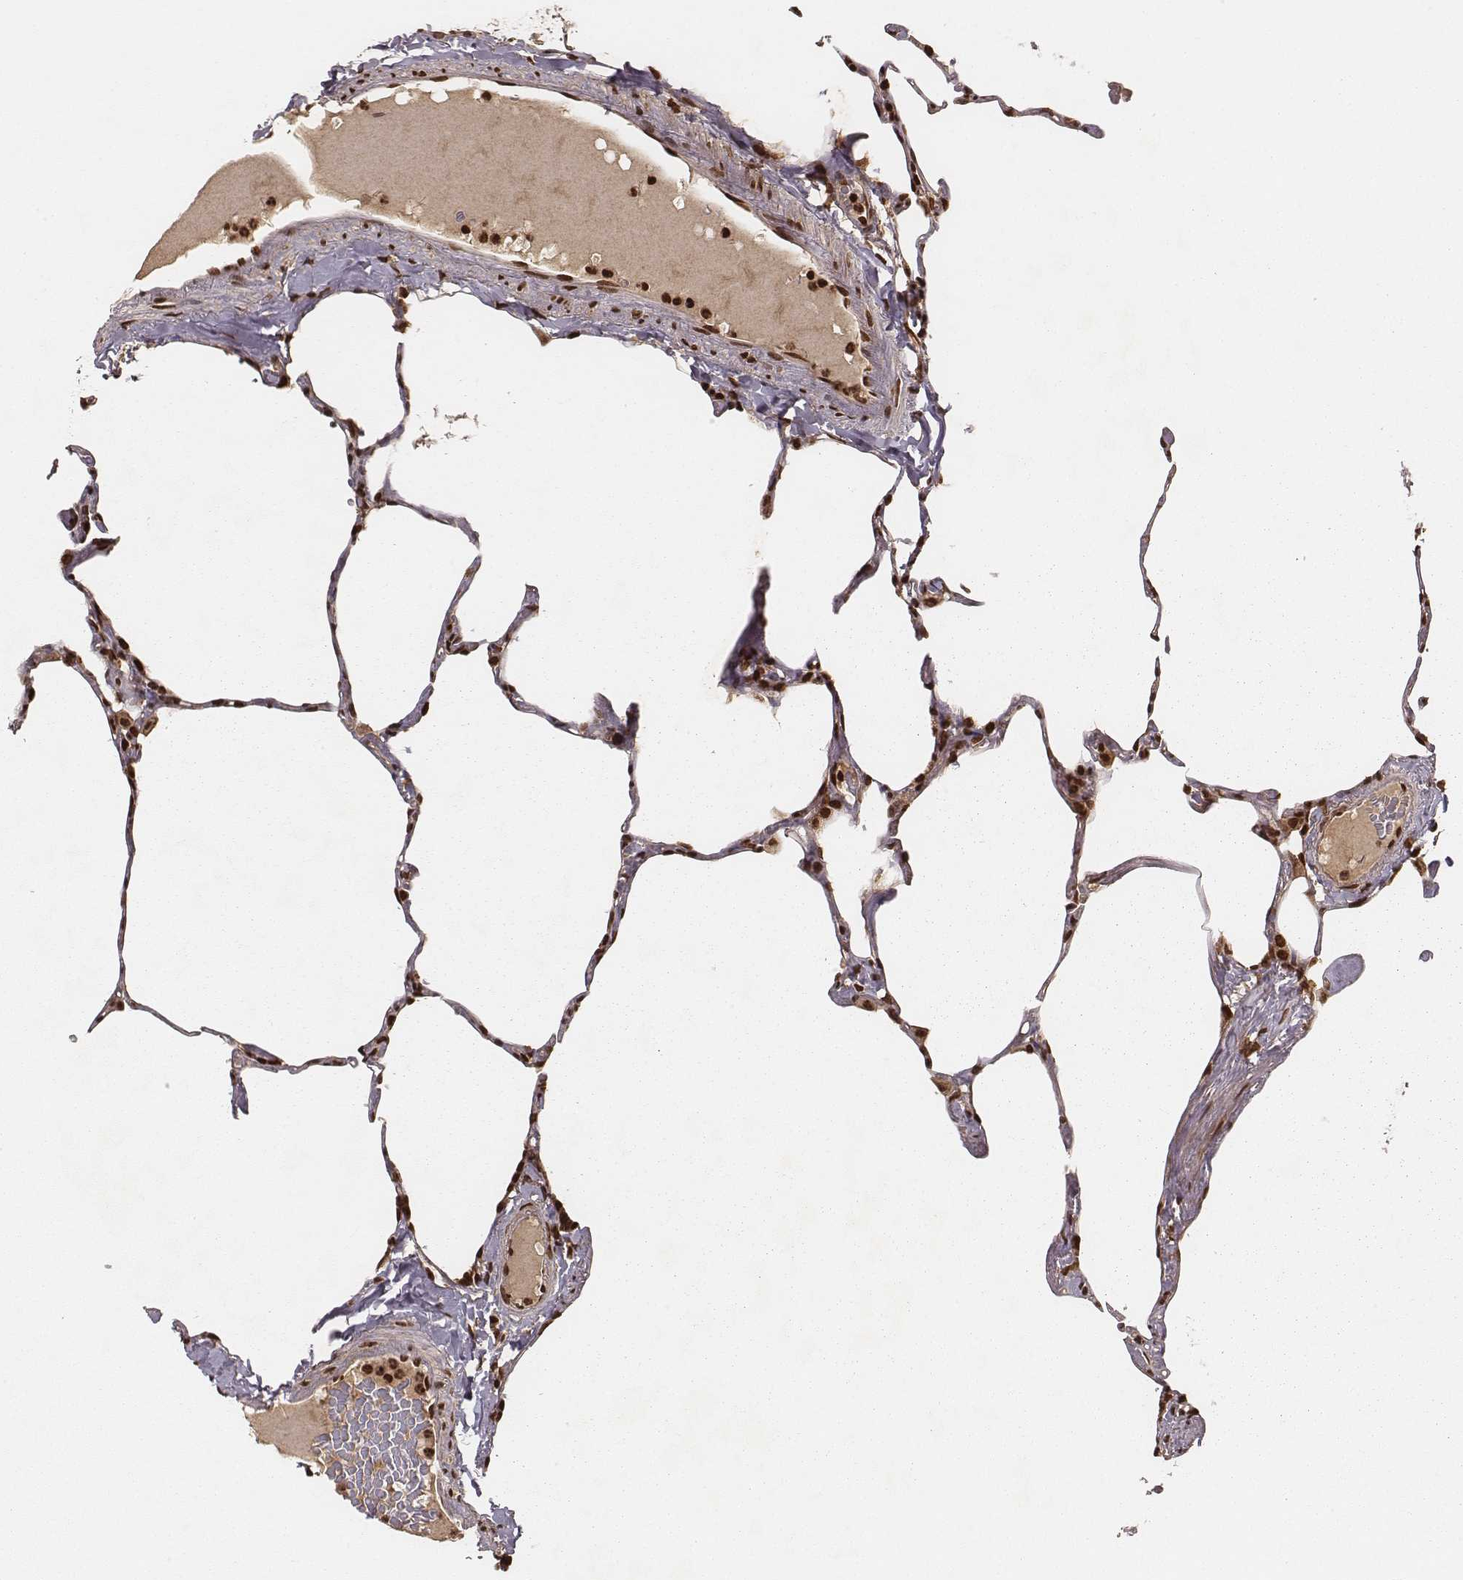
{"staining": {"intensity": "strong", "quantity": ">75%", "location": "cytoplasmic/membranous,nuclear"}, "tissue": "lung", "cell_type": "Alveolar cells", "image_type": "normal", "snomed": [{"axis": "morphology", "description": "Normal tissue, NOS"}, {"axis": "topography", "description": "Lung"}], "caption": "IHC photomicrograph of unremarkable lung: lung stained using IHC shows high levels of strong protein expression localized specifically in the cytoplasmic/membranous,nuclear of alveolar cells, appearing as a cytoplasmic/membranous,nuclear brown color.", "gene": "NFX1", "patient": {"sex": "male", "age": 65}}